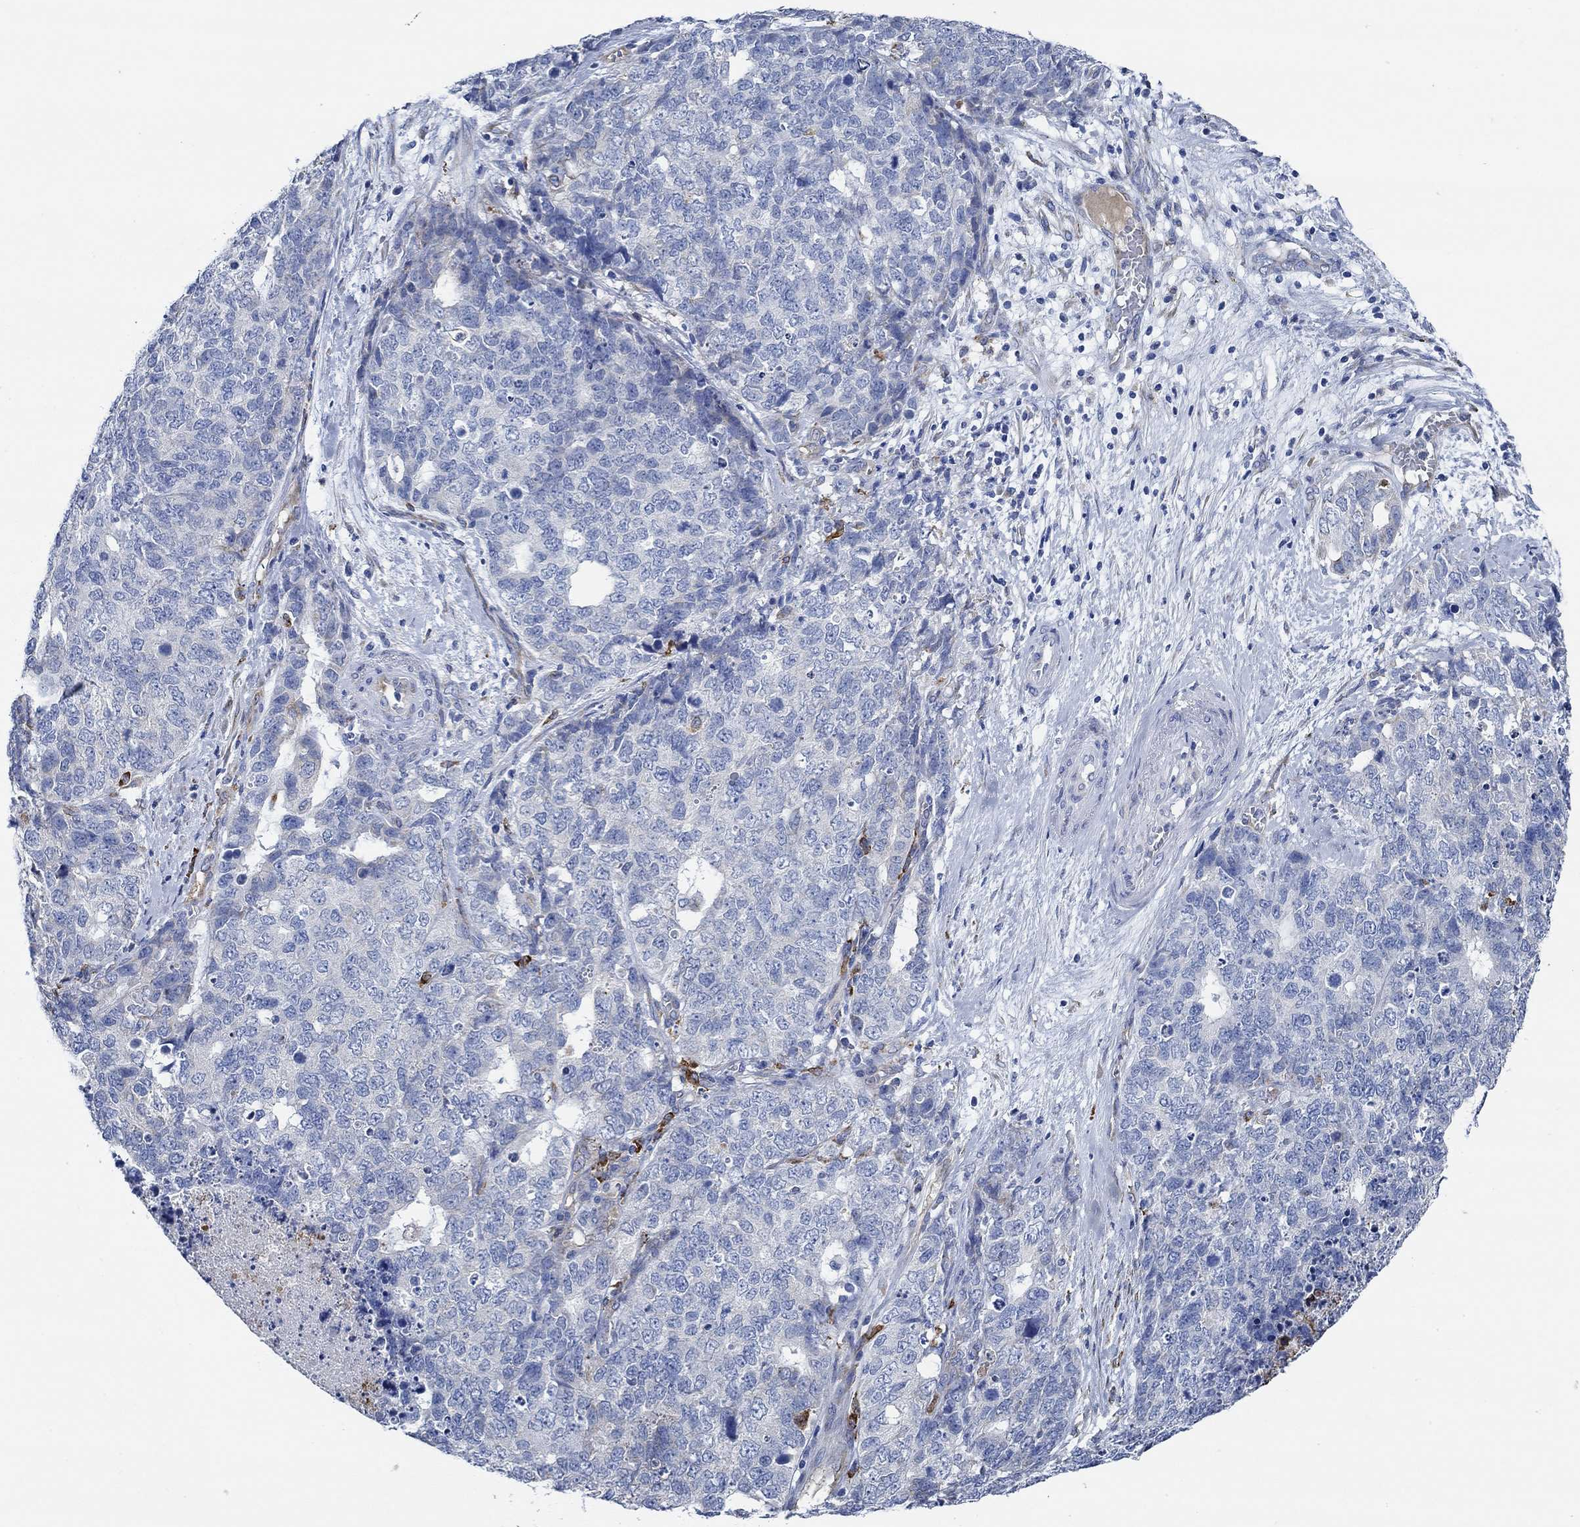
{"staining": {"intensity": "negative", "quantity": "none", "location": "none"}, "tissue": "cervical cancer", "cell_type": "Tumor cells", "image_type": "cancer", "snomed": [{"axis": "morphology", "description": "Squamous cell carcinoma, NOS"}, {"axis": "topography", "description": "Cervix"}], "caption": "Cervical cancer was stained to show a protein in brown. There is no significant positivity in tumor cells.", "gene": "HECW2", "patient": {"sex": "female", "age": 63}}